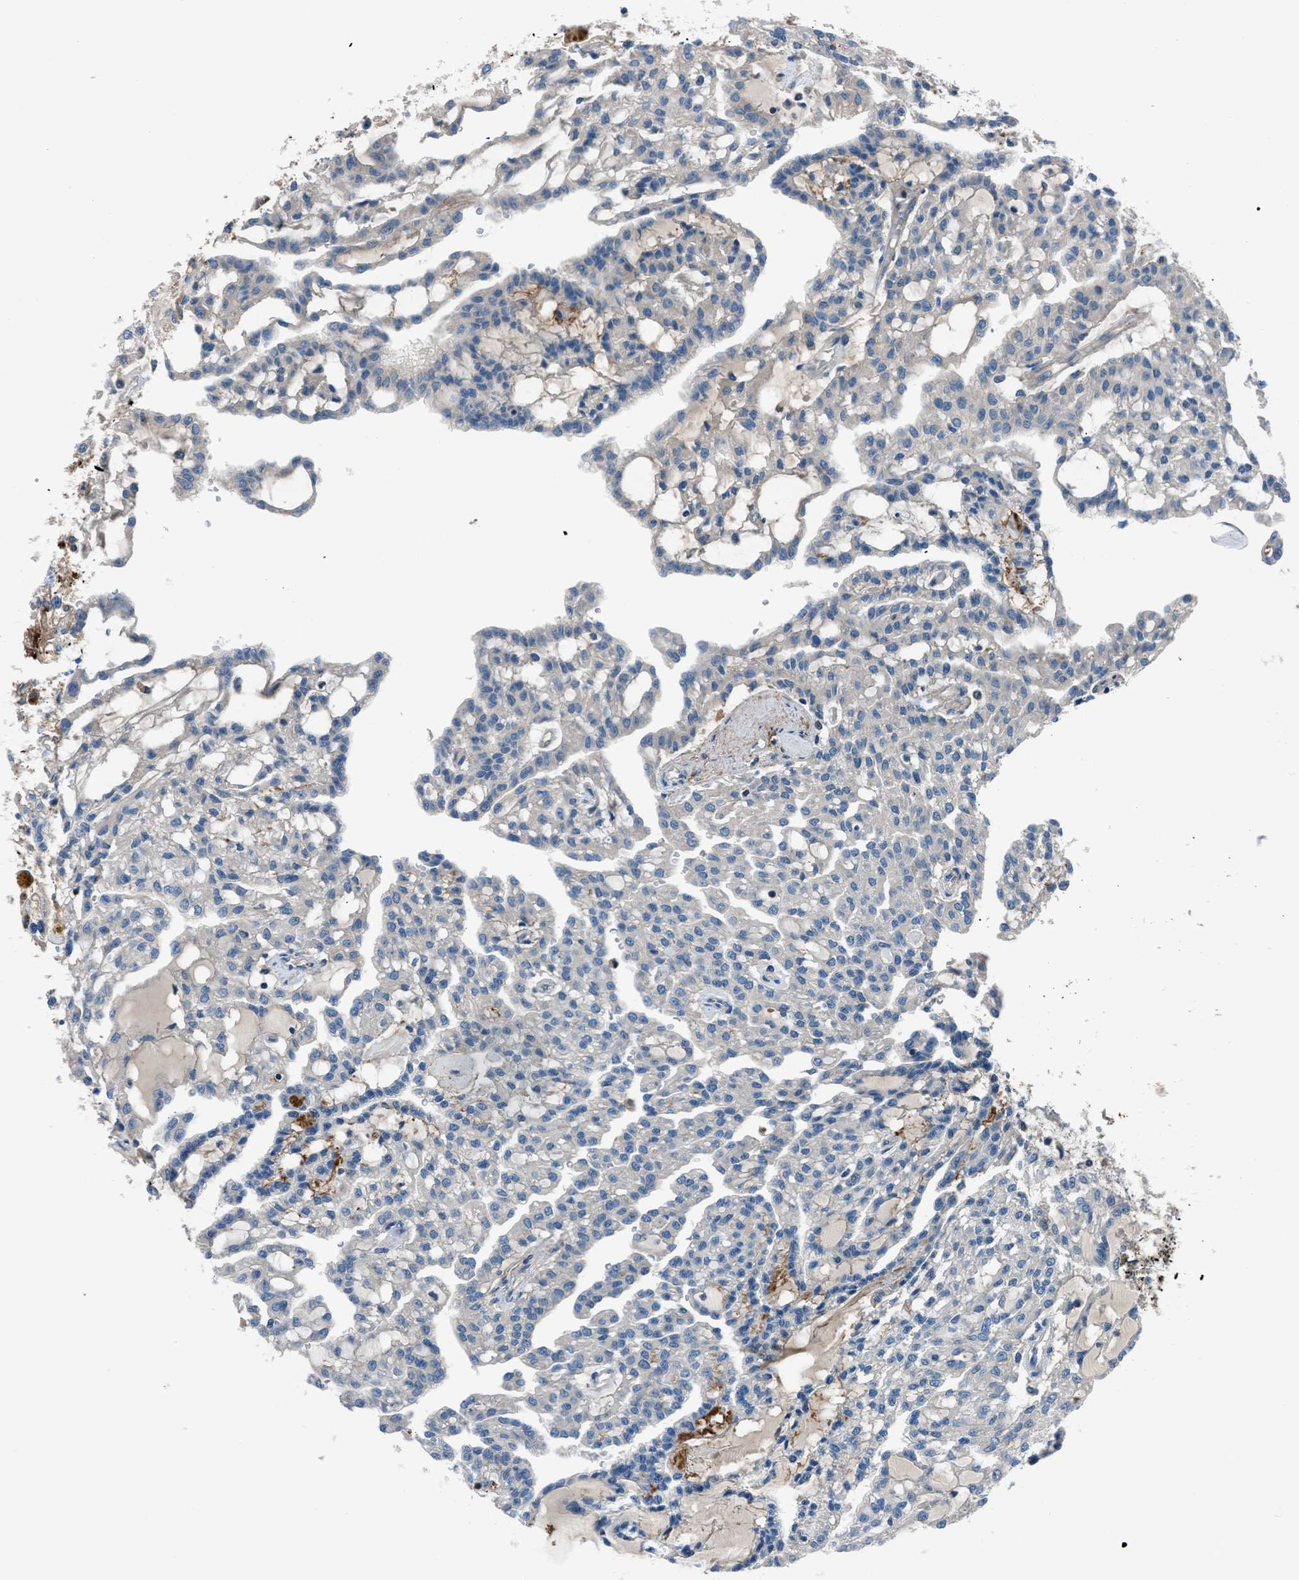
{"staining": {"intensity": "negative", "quantity": "none", "location": "none"}, "tissue": "renal cancer", "cell_type": "Tumor cells", "image_type": "cancer", "snomed": [{"axis": "morphology", "description": "Adenocarcinoma, NOS"}, {"axis": "topography", "description": "Kidney"}], "caption": "Immunohistochemistry (IHC) of renal adenocarcinoma exhibits no expression in tumor cells. (Stains: DAB immunohistochemistry (IHC) with hematoxylin counter stain, Microscopy: brightfield microscopy at high magnification).", "gene": "SLC38A6", "patient": {"sex": "male", "age": 63}}